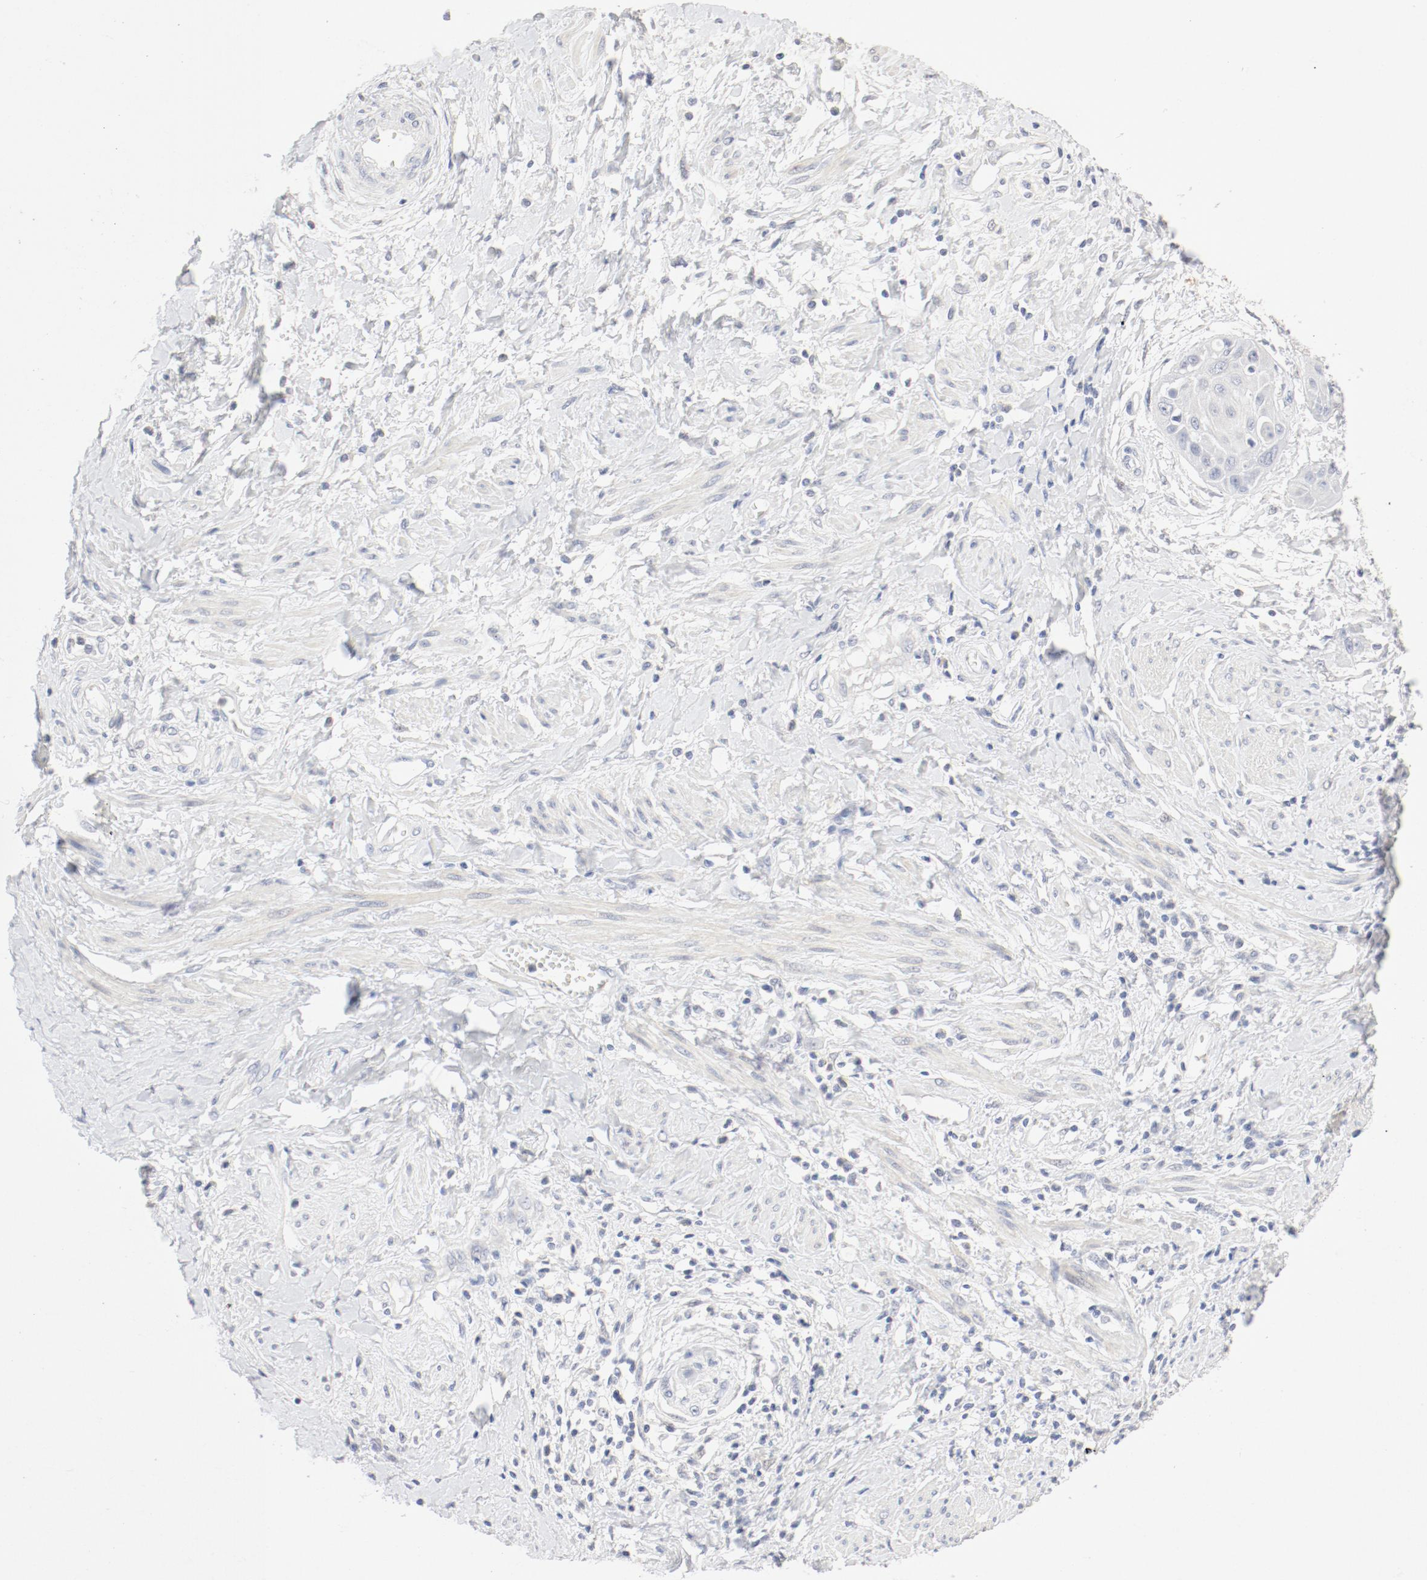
{"staining": {"intensity": "negative", "quantity": "none", "location": "none"}, "tissue": "cervical cancer", "cell_type": "Tumor cells", "image_type": "cancer", "snomed": [{"axis": "morphology", "description": "Squamous cell carcinoma, NOS"}, {"axis": "topography", "description": "Cervix"}], "caption": "Immunohistochemical staining of squamous cell carcinoma (cervical) exhibits no significant expression in tumor cells.", "gene": "PGM1", "patient": {"sex": "female", "age": 57}}